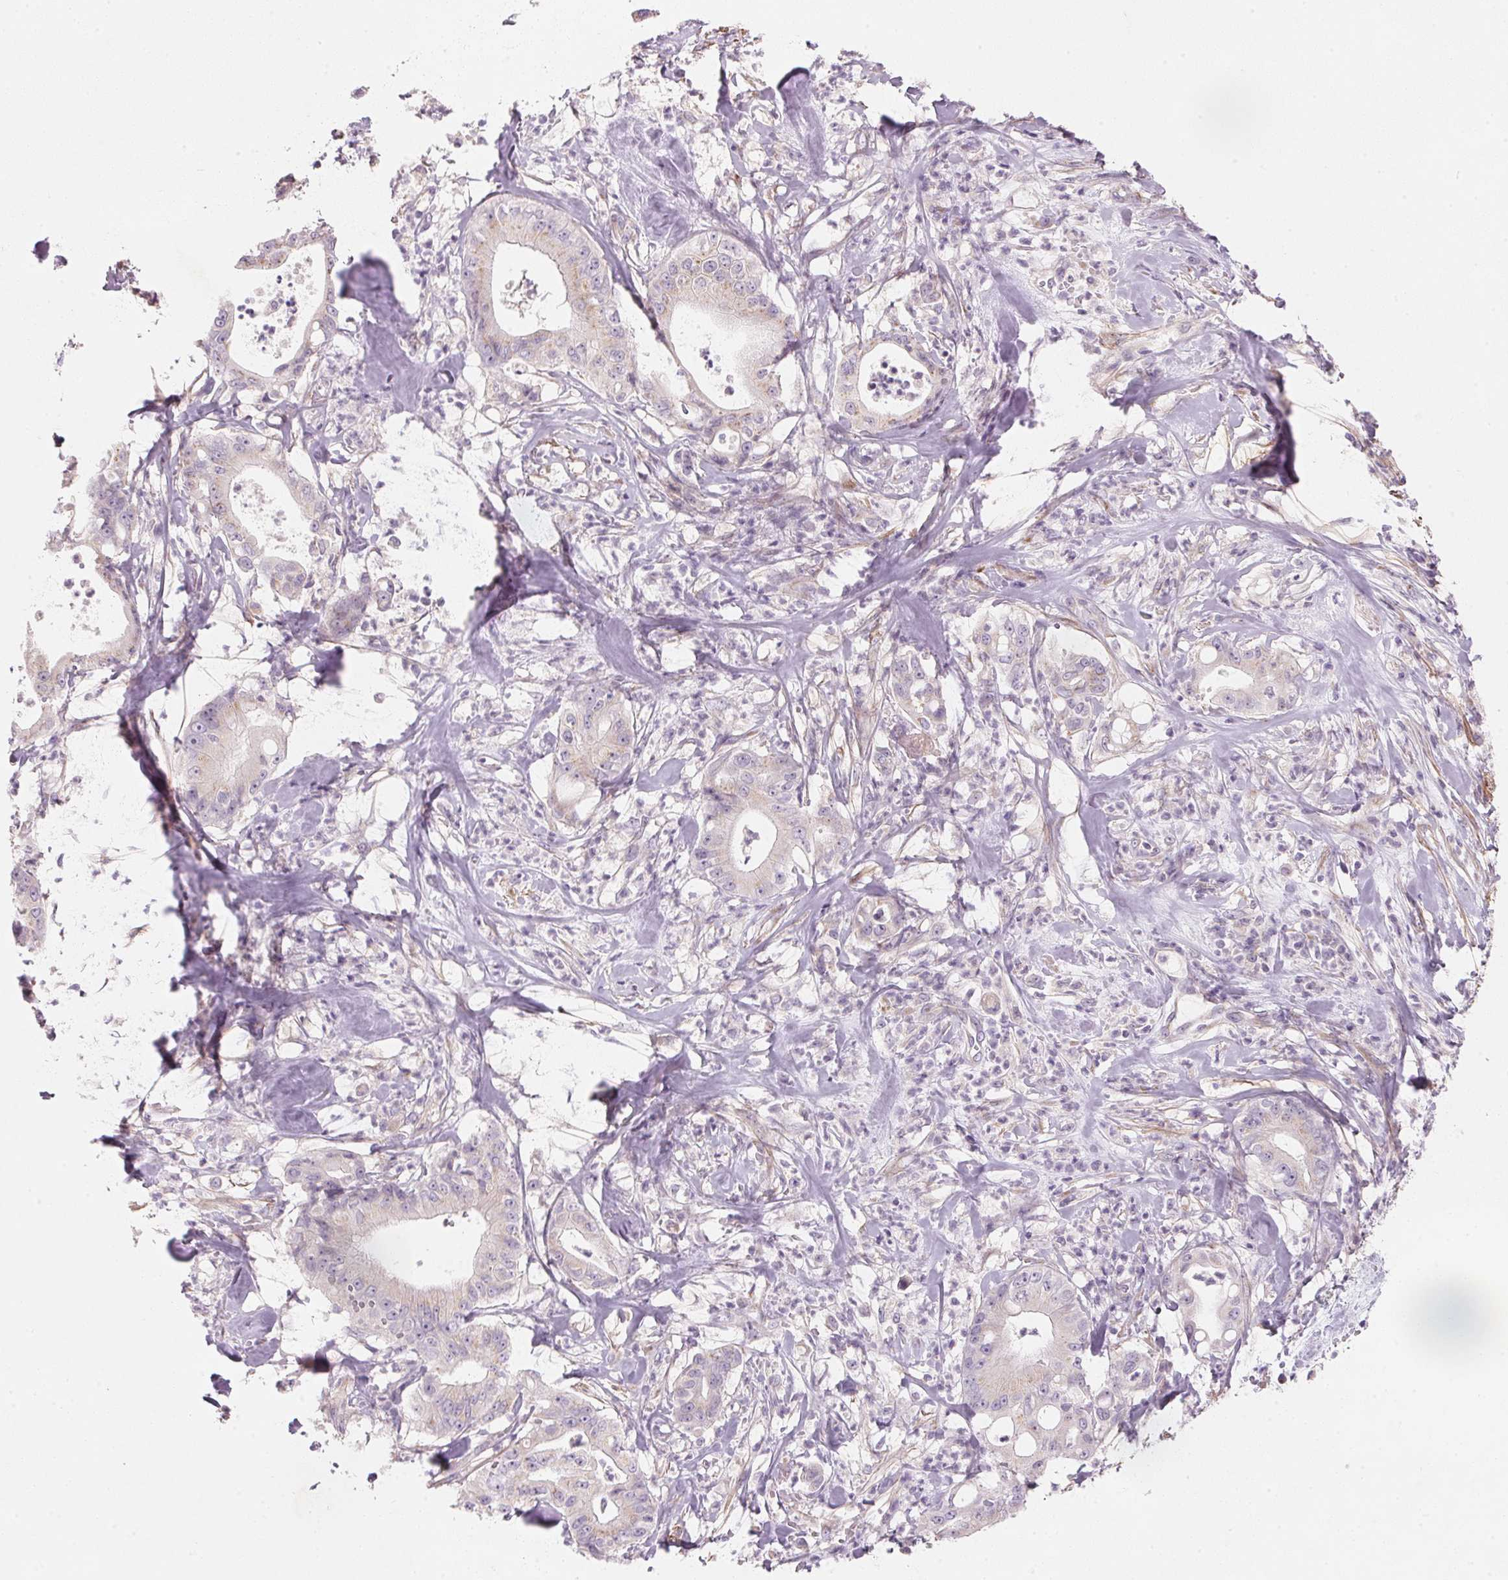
{"staining": {"intensity": "negative", "quantity": "none", "location": "none"}, "tissue": "pancreatic cancer", "cell_type": "Tumor cells", "image_type": "cancer", "snomed": [{"axis": "morphology", "description": "Adenocarcinoma, NOS"}, {"axis": "topography", "description": "Pancreas"}], "caption": "Tumor cells show no significant protein positivity in pancreatic adenocarcinoma.", "gene": "DRAM2", "patient": {"sex": "male", "age": 71}}